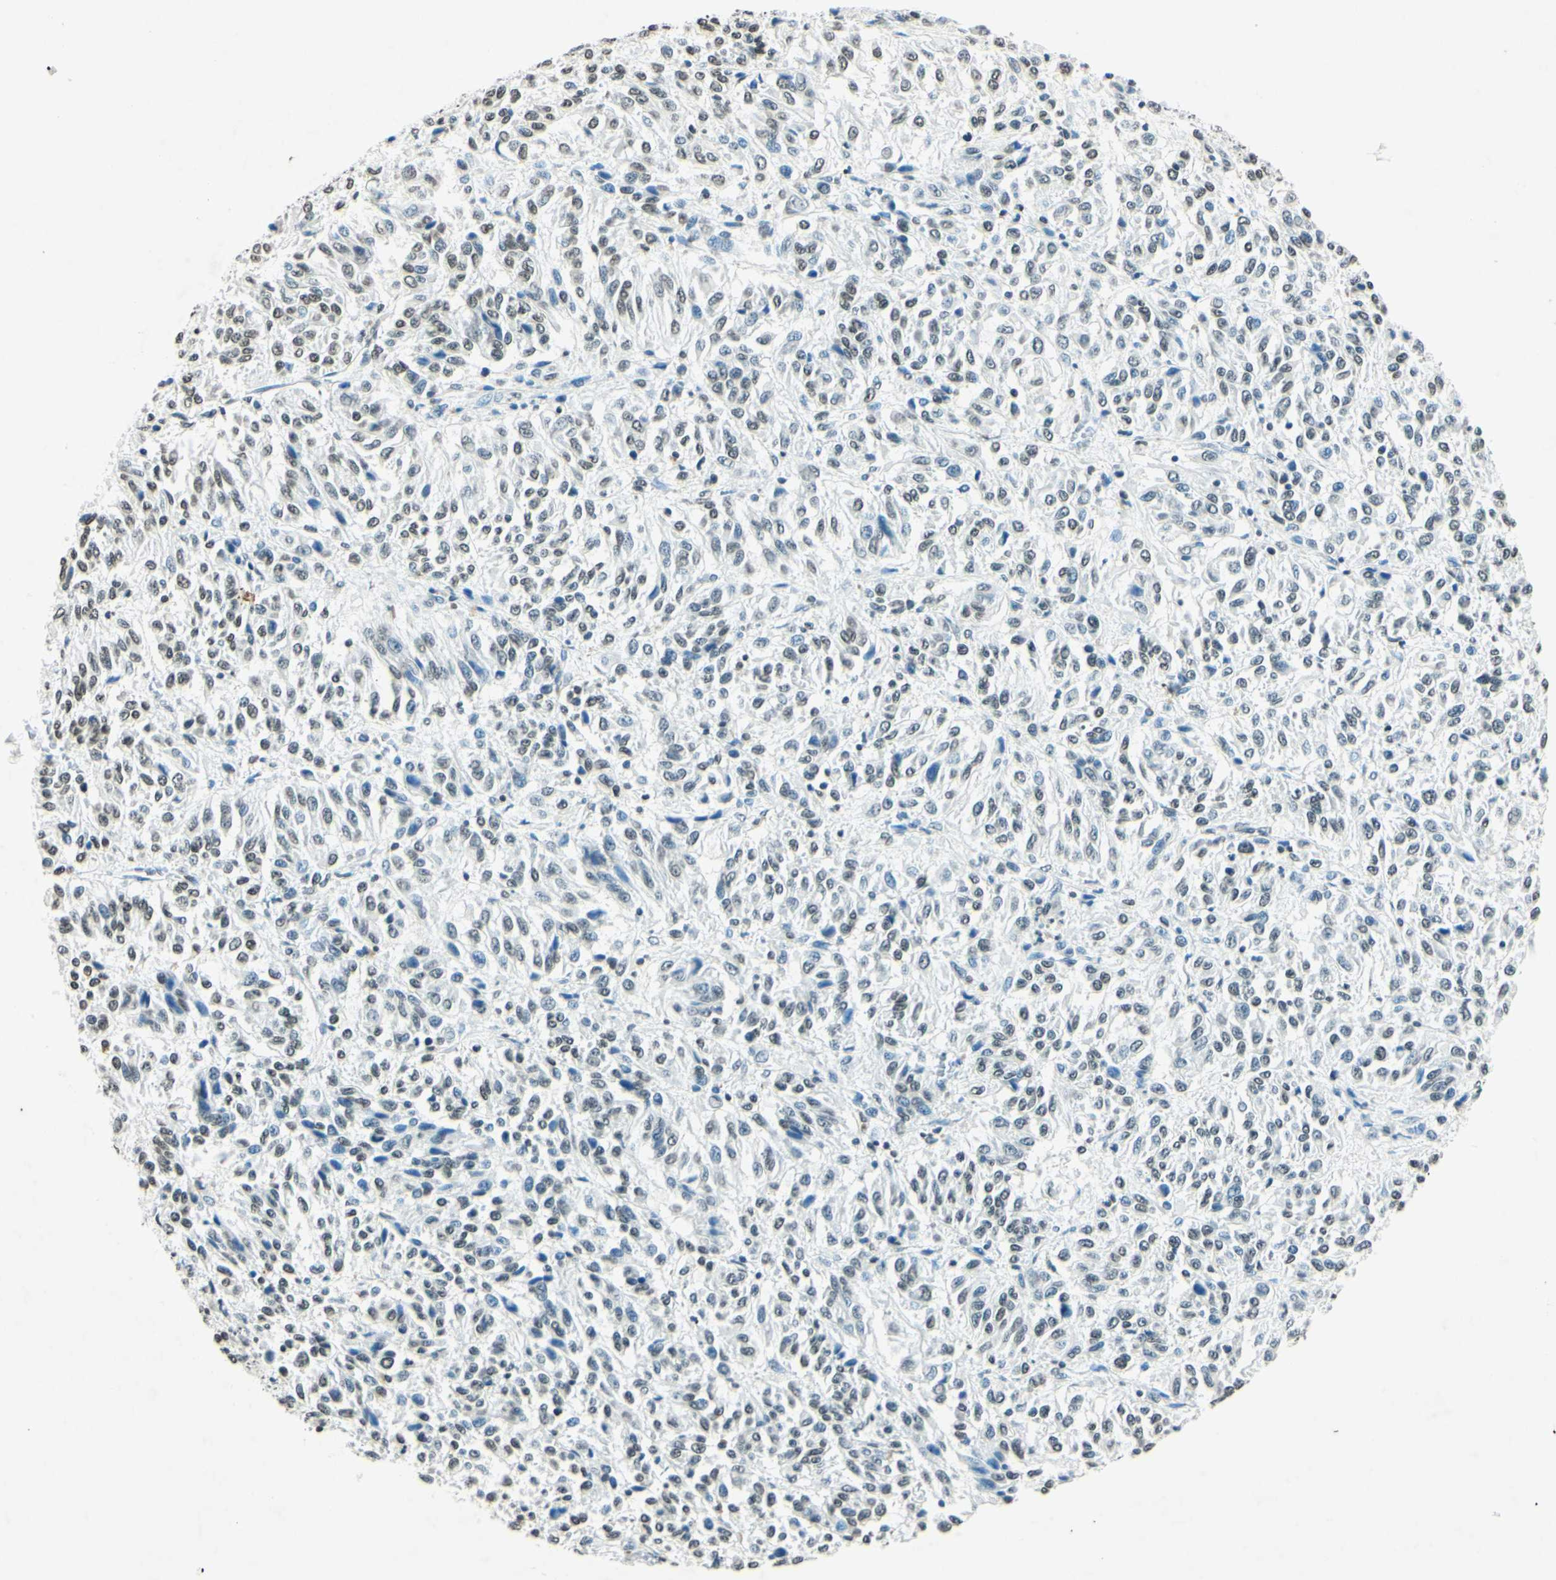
{"staining": {"intensity": "weak", "quantity": "<25%", "location": "nuclear"}, "tissue": "melanoma", "cell_type": "Tumor cells", "image_type": "cancer", "snomed": [{"axis": "morphology", "description": "Malignant melanoma, Metastatic site"}, {"axis": "topography", "description": "Lung"}], "caption": "This micrograph is of melanoma stained with immunohistochemistry to label a protein in brown with the nuclei are counter-stained blue. There is no expression in tumor cells. (Stains: DAB (3,3'-diaminobenzidine) IHC with hematoxylin counter stain, Microscopy: brightfield microscopy at high magnification).", "gene": "MSH2", "patient": {"sex": "male", "age": 64}}